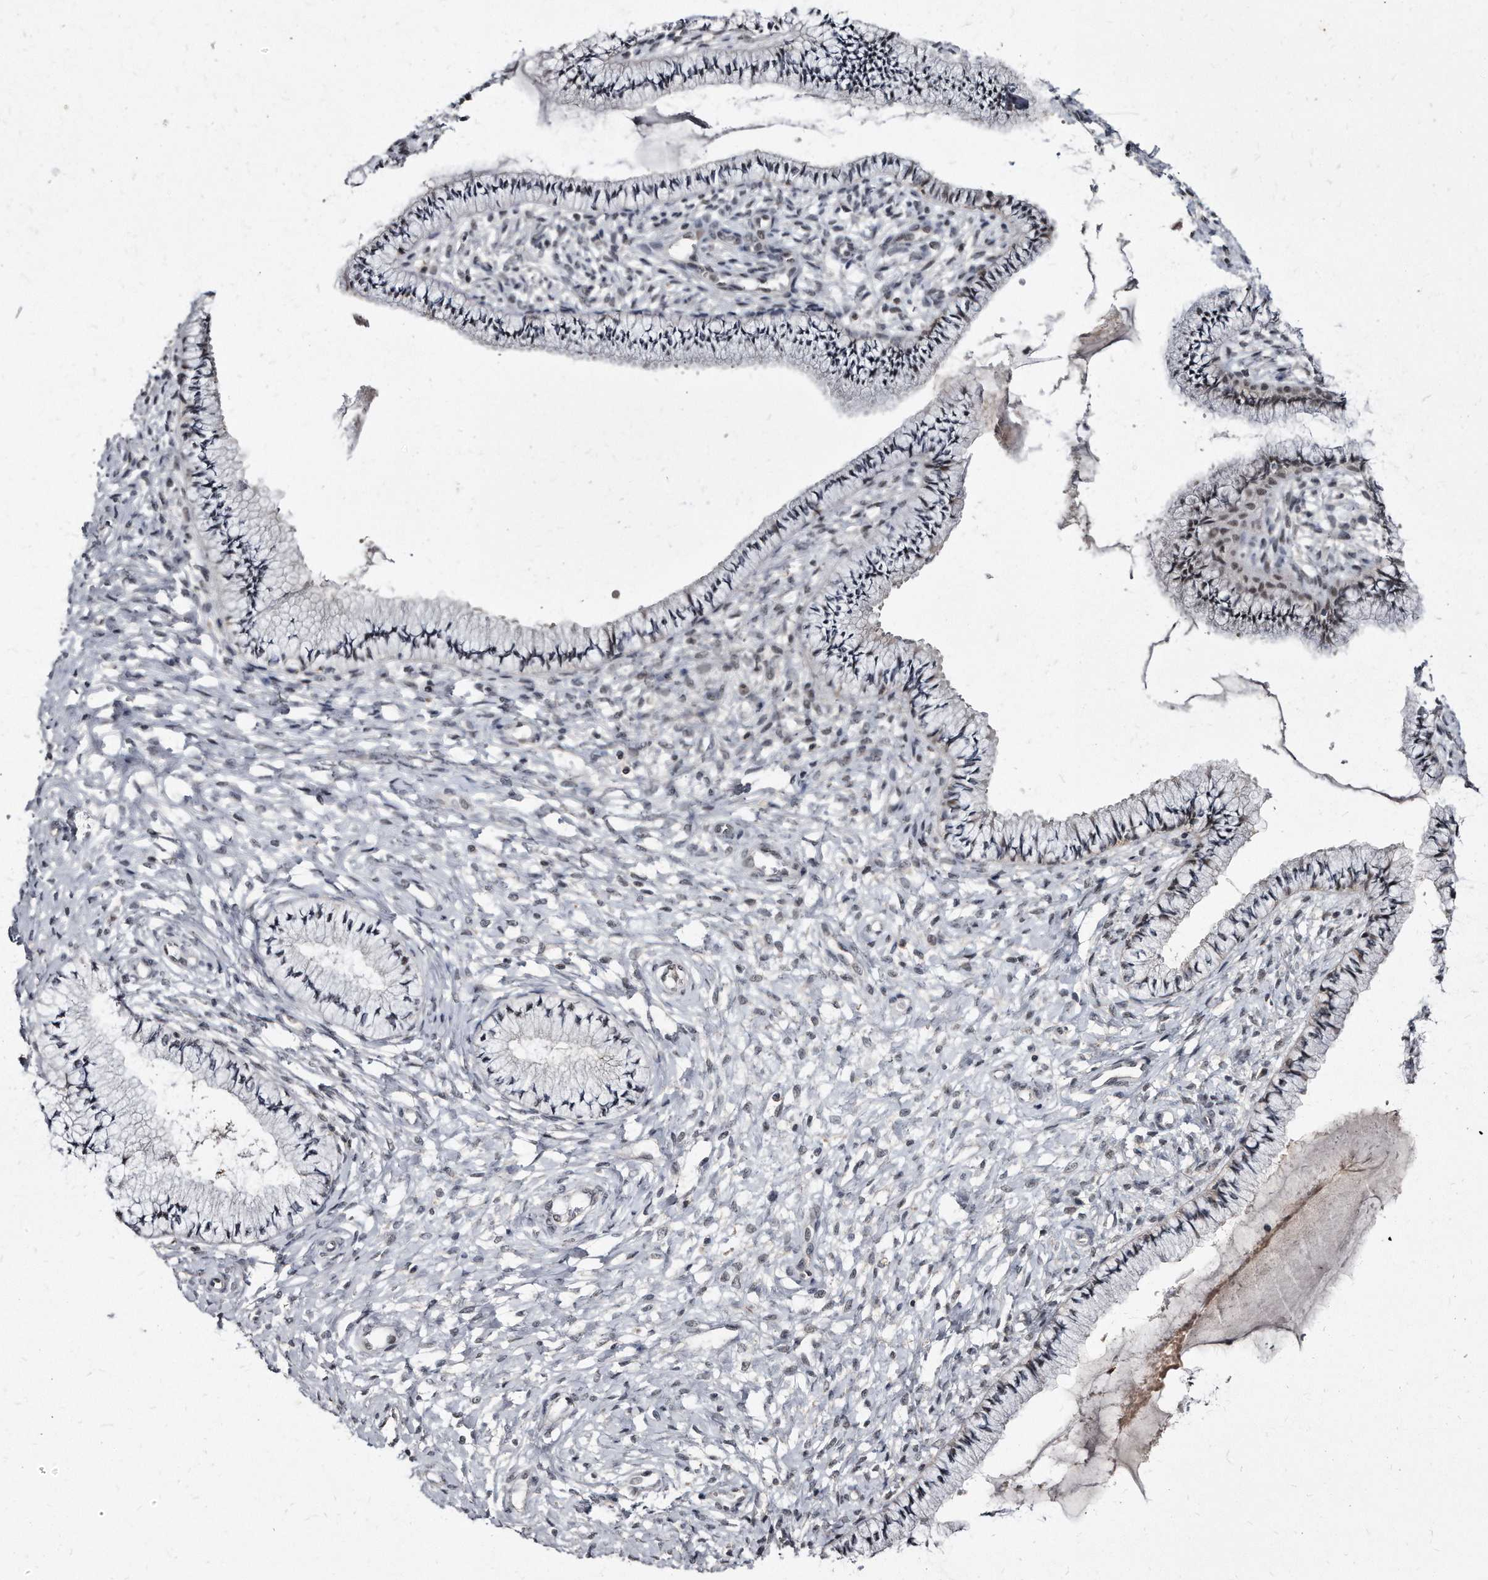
{"staining": {"intensity": "weak", "quantity": "<25%", "location": "cytoplasmic/membranous"}, "tissue": "cervix", "cell_type": "Glandular cells", "image_type": "normal", "snomed": [{"axis": "morphology", "description": "Normal tissue, NOS"}, {"axis": "topography", "description": "Cervix"}], "caption": "Immunohistochemistry of benign human cervix reveals no expression in glandular cells. (DAB IHC with hematoxylin counter stain).", "gene": "KLHDC3", "patient": {"sex": "female", "age": 36}}